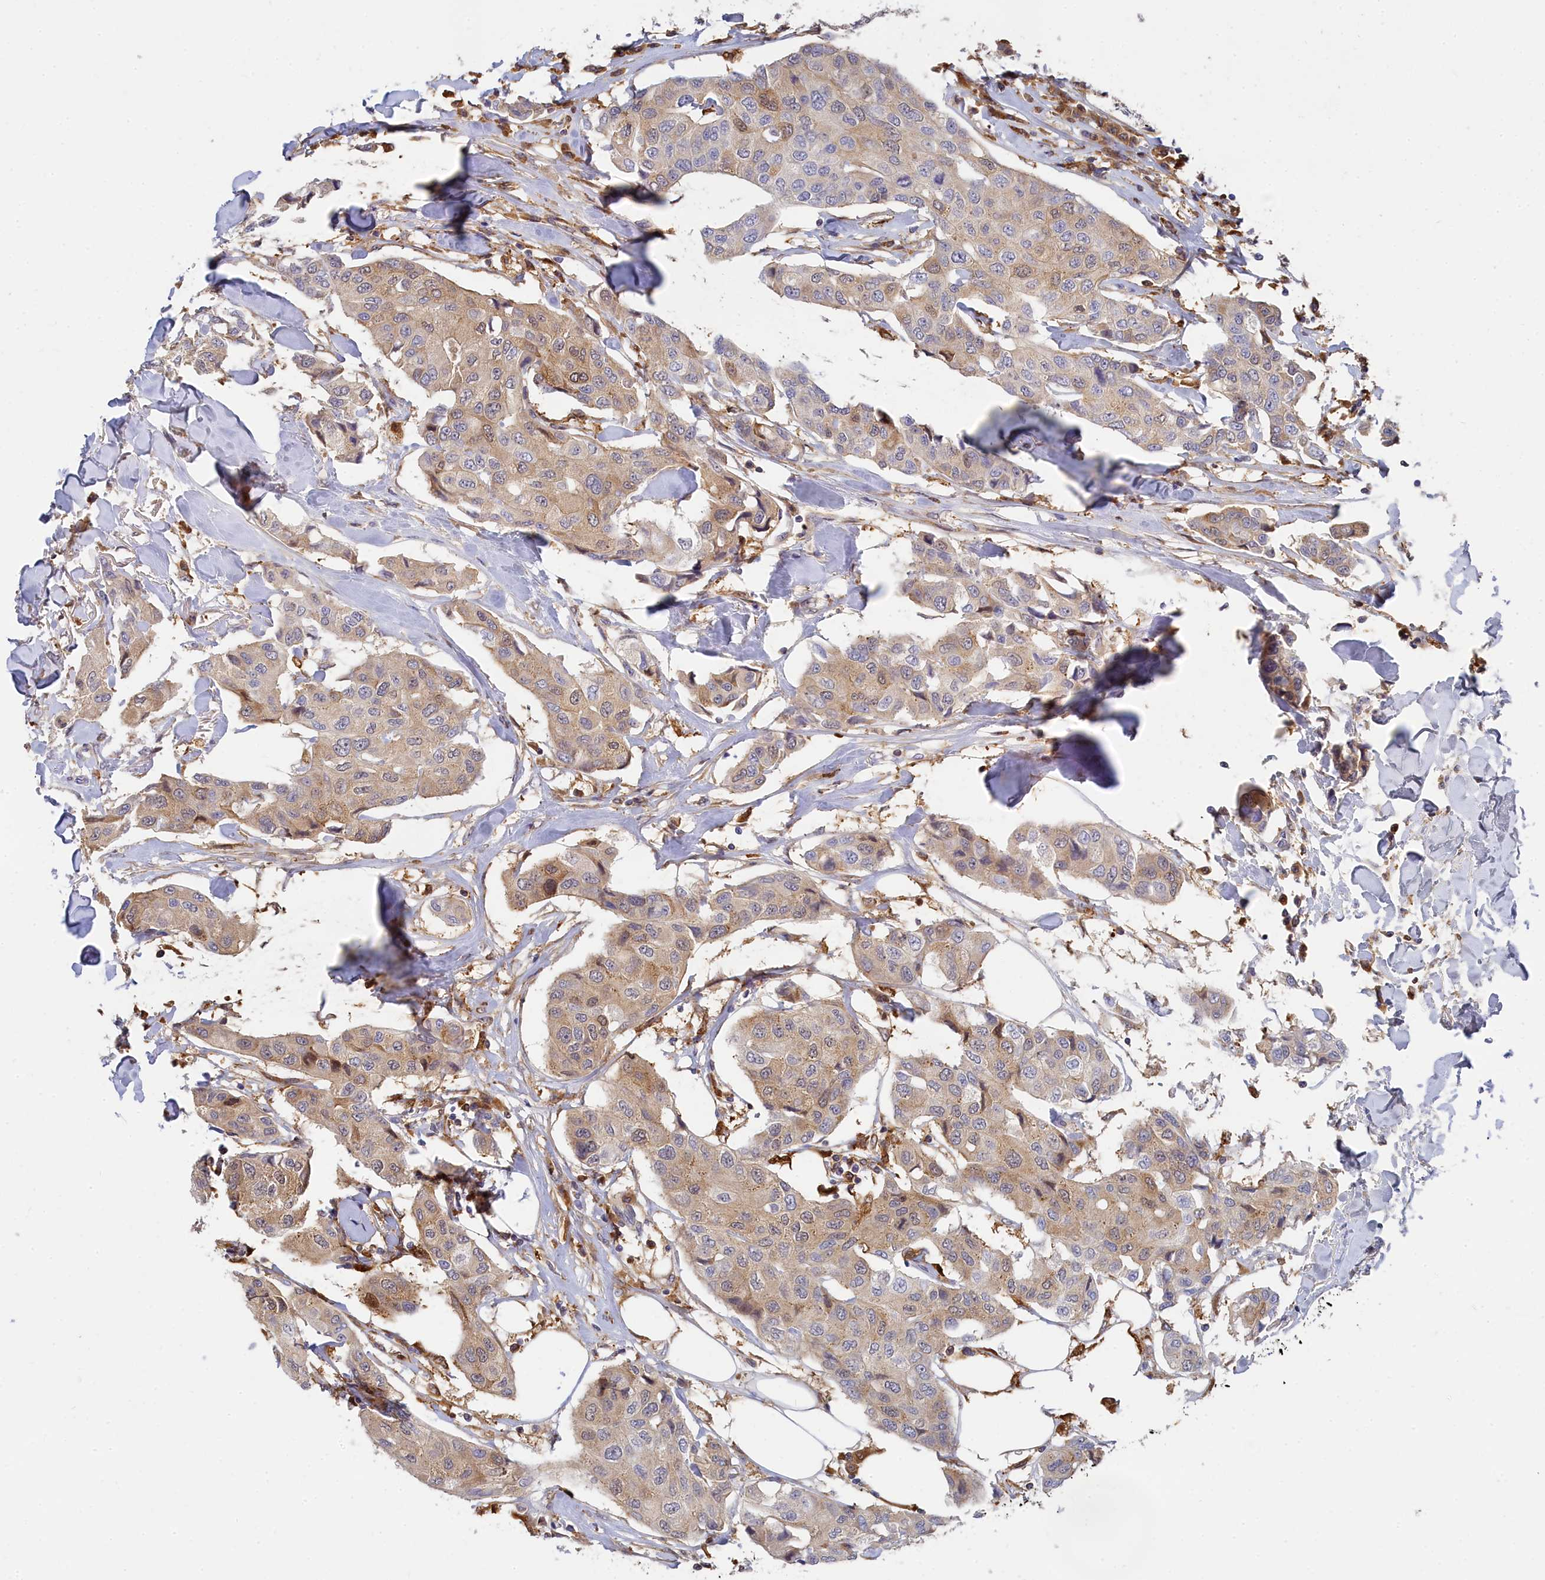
{"staining": {"intensity": "weak", "quantity": ">75%", "location": "cytoplasmic/membranous"}, "tissue": "breast cancer", "cell_type": "Tumor cells", "image_type": "cancer", "snomed": [{"axis": "morphology", "description": "Duct carcinoma"}, {"axis": "topography", "description": "Breast"}], "caption": "The micrograph reveals a brown stain indicating the presence of a protein in the cytoplasmic/membranous of tumor cells in breast cancer (infiltrating ductal carcinoma). (Brightfield microscopy of DAB IHC at high magnification).", "gene": "SPATA5L1", "patient": {"sex": "female", "age": 80}}